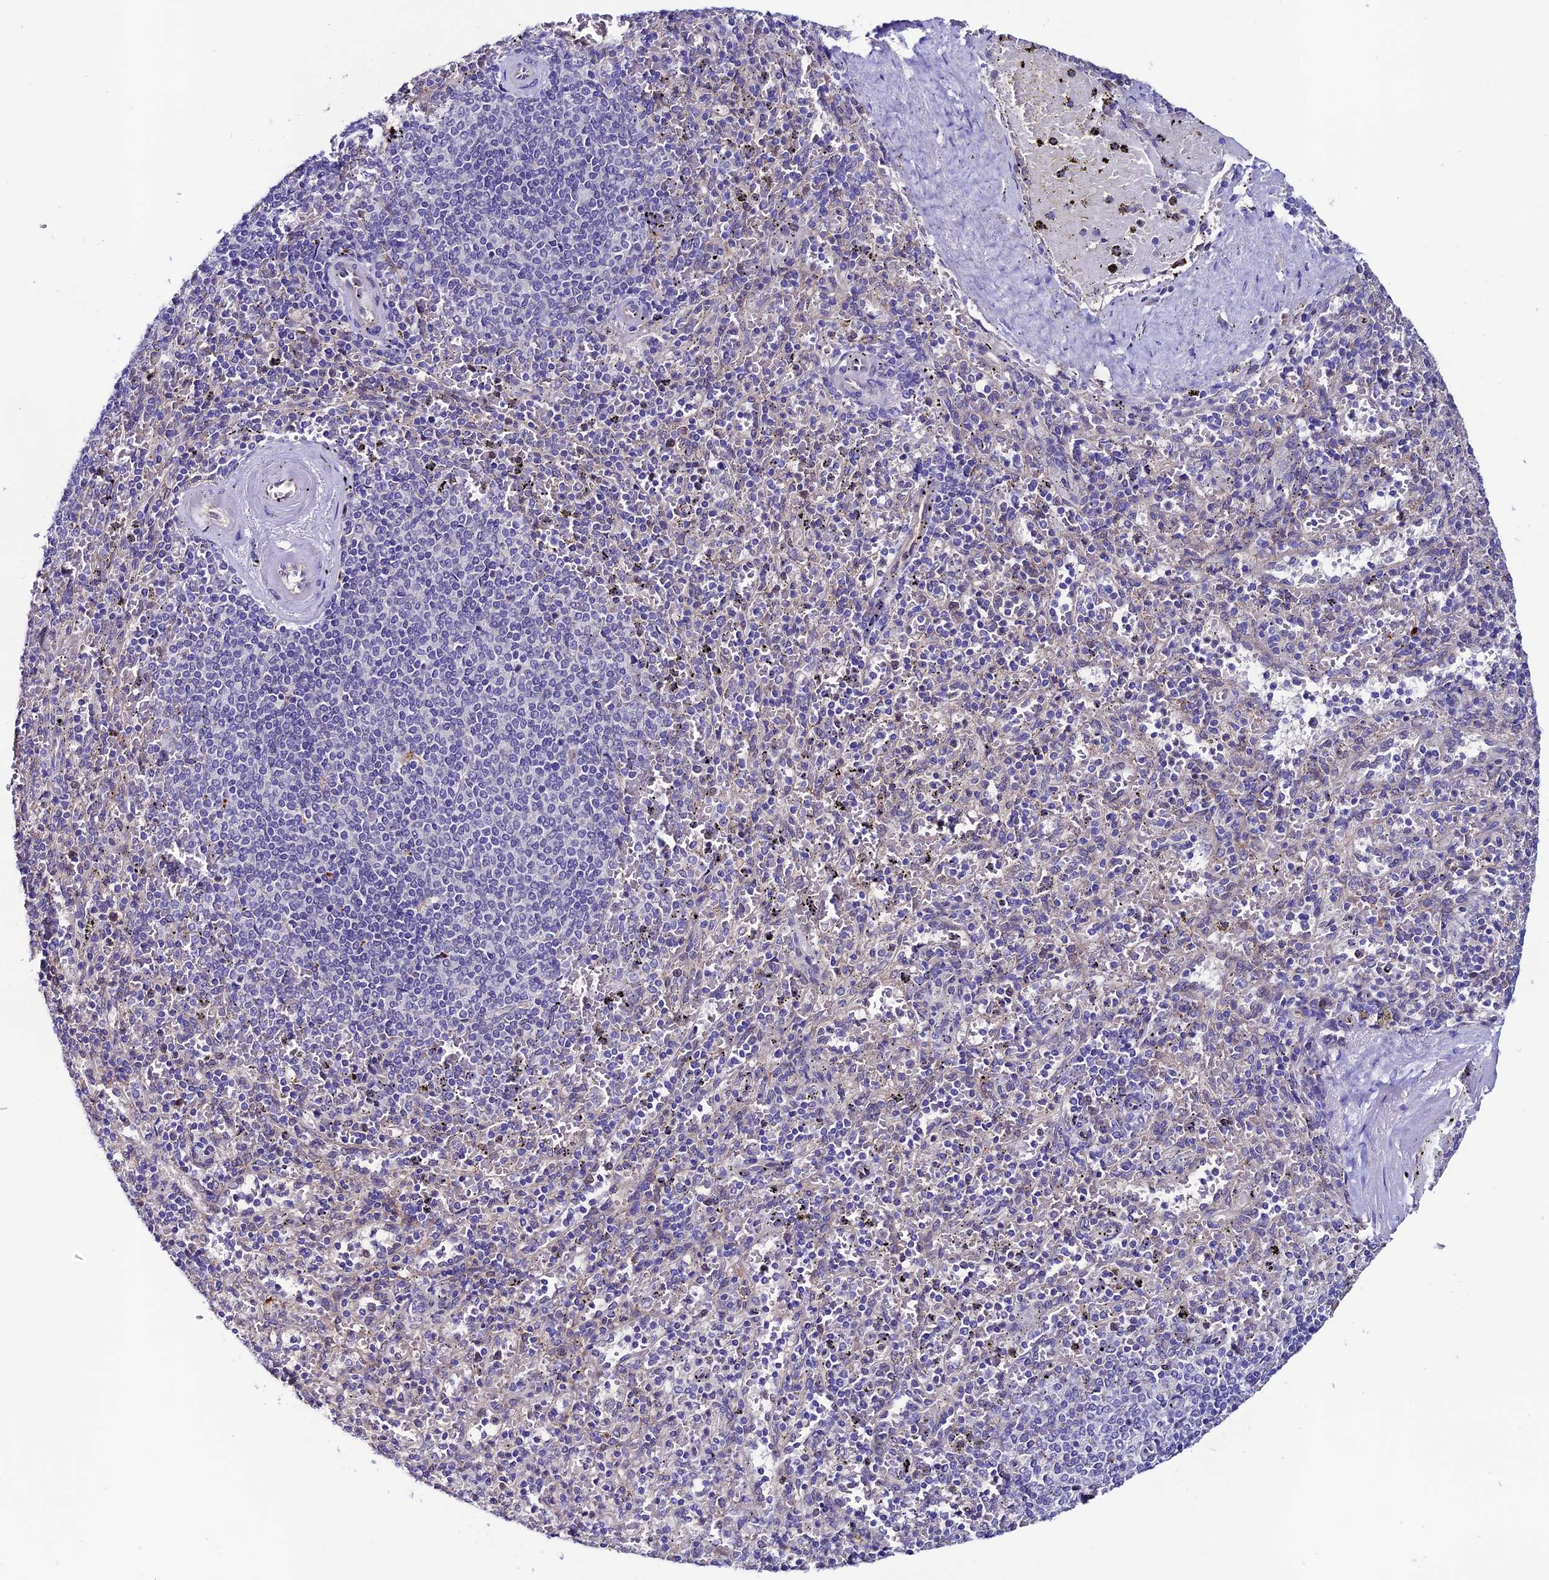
{"staining": {"intensity": "negative", "quantity": "none", "location": "none"}, "tissue": "spleen", "cell_type": "Cells in red pulp", "image_type": "normal", "snomed": [{"axis": "morphology", "description": "Normal tissue, NOS"}, {"axis": "topography", "description": "Spleen"}], "caption": "Immunohistochemistry of benign human spleen shows no expression in cells in red pulp.", "gene": "FZD8", "patient": {"sex": "male", "age": 82}}